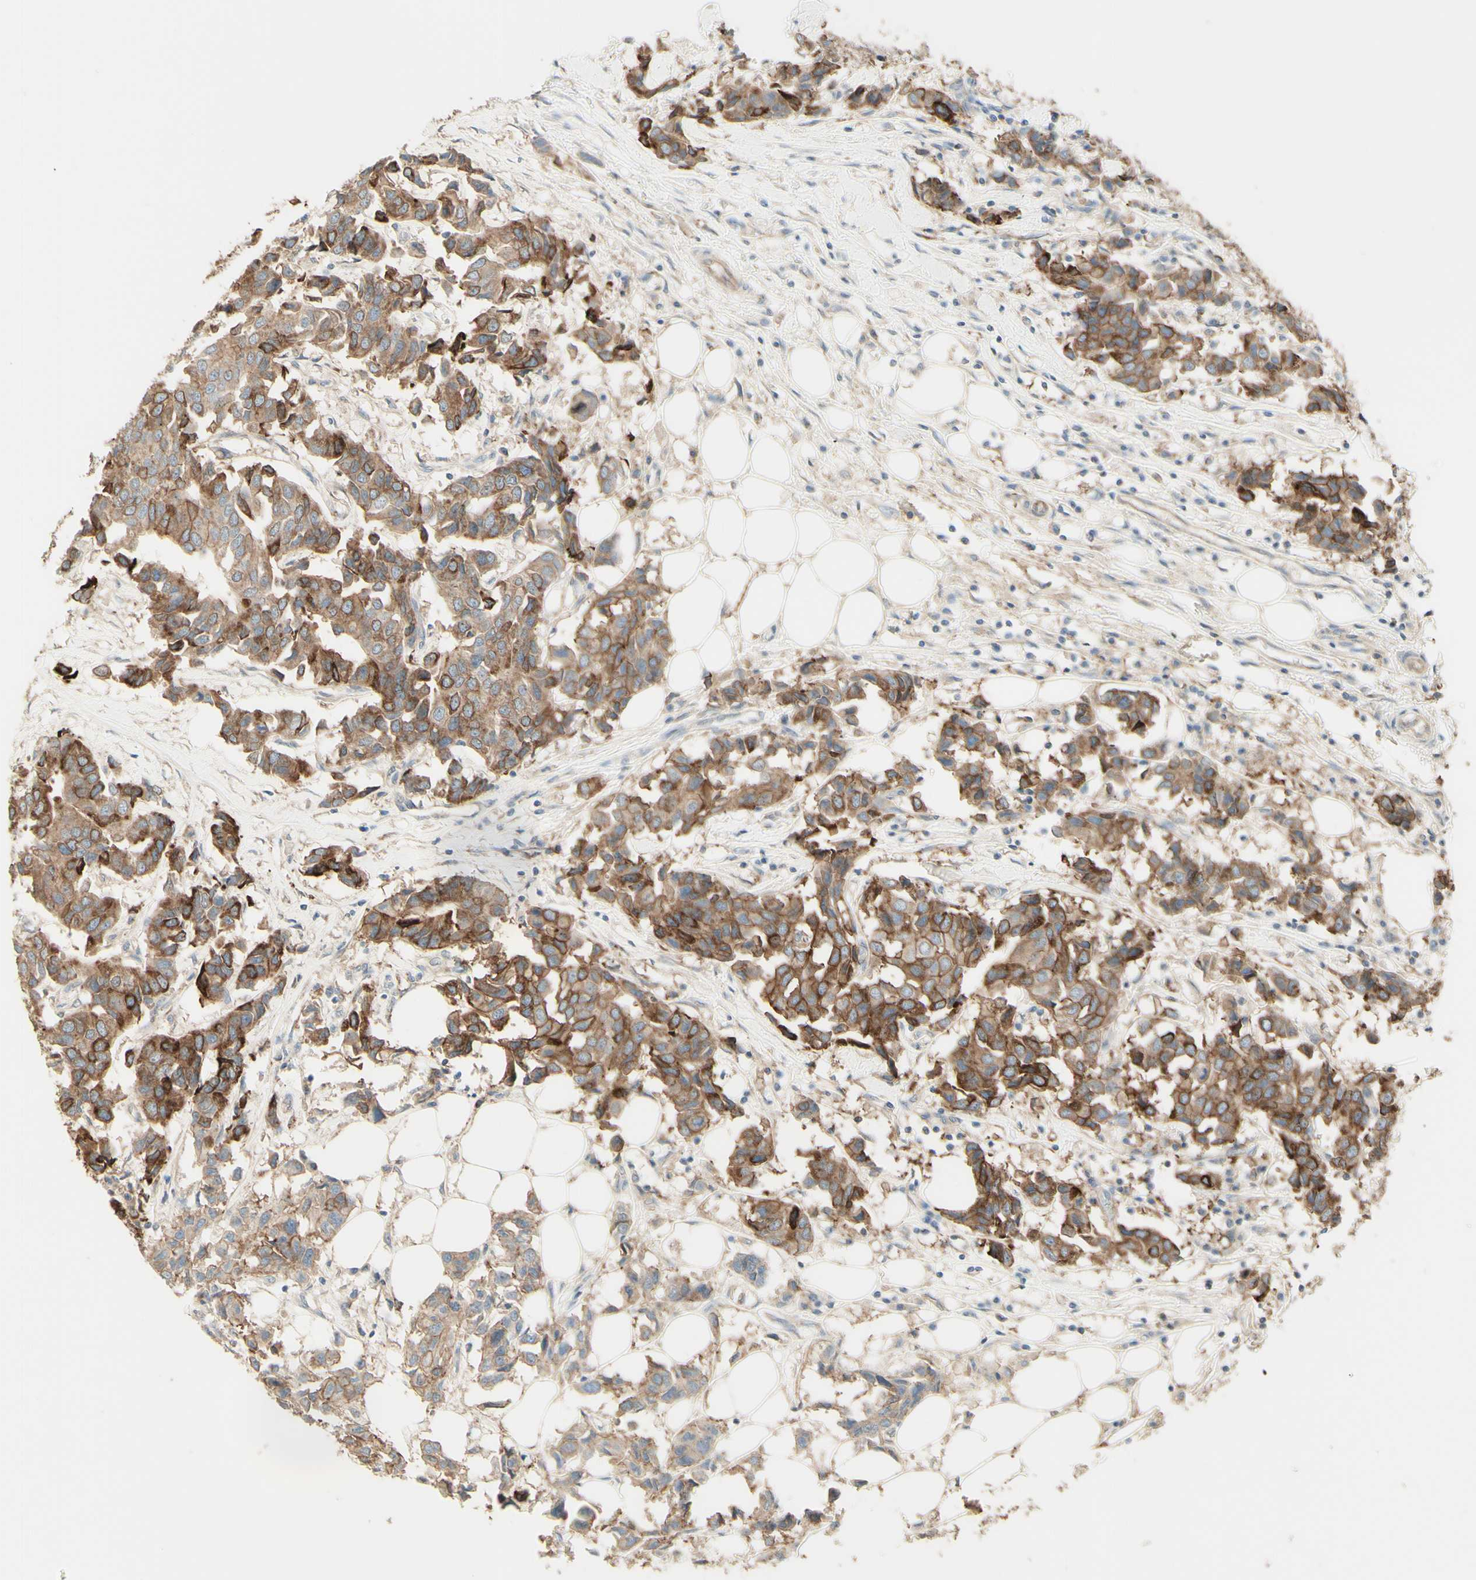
{"staining": {"intensity": "moderate", "quantity": ">75%", "location": "cytoplasmic/membranous"}, "tissue": "breast cancer", "cell_type": "Tumor cells", "image_type": "cancer", "snomed": [{"axis": "morphology", "description": "Duct carcinoma"}, {"axis": "topography", "description": "Breast"}], "caption": "Breast cancer (infiltrating ductal carcinoma) stained with a protein marker shows moderate staining in tumor cells.", "gene": "RNF149", "patient": {"sex": "female", "age": 80}}